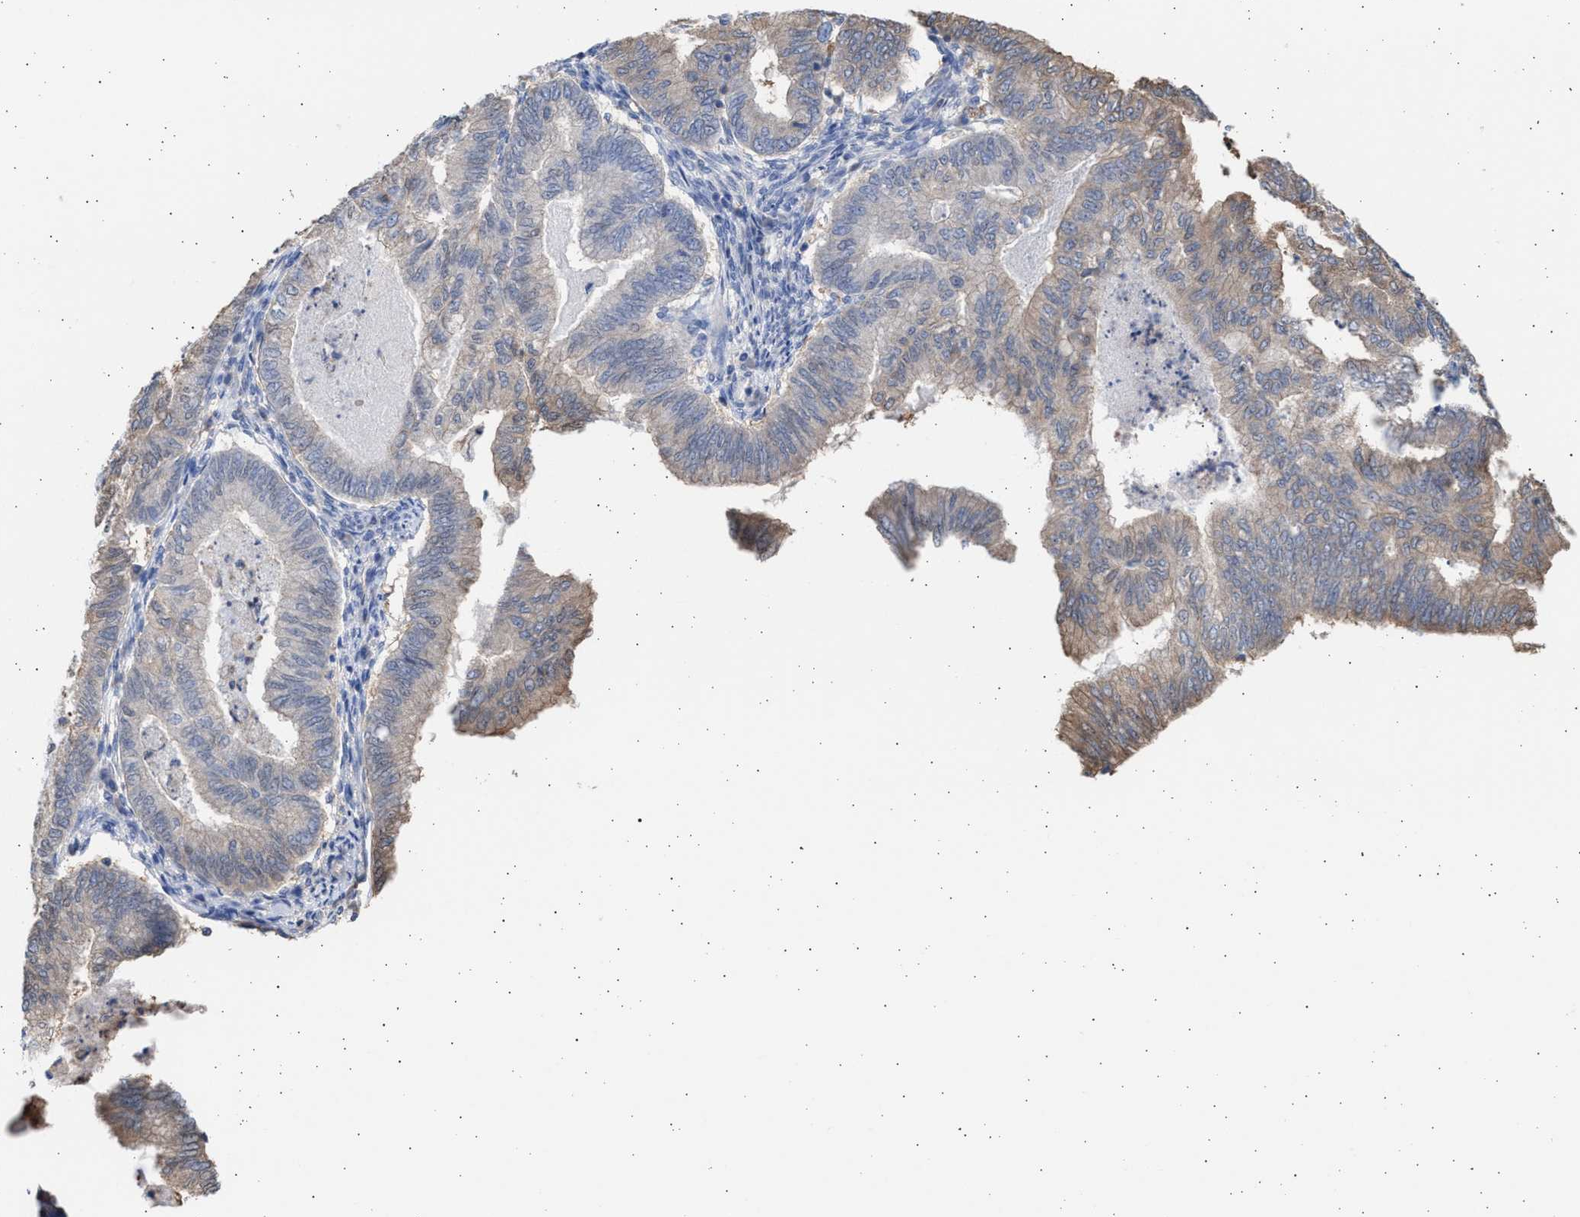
{"staining": {"intensity": "weak", "quantity": "<25%", "location": "cytoplasmic/membranous"}, "tissue": "endometrial cancer", "cell_type": "Tumor cells", "image_type": "cancer", "snomed": [{"axis": "morphology", "description": "Polyp, NOS"}, {"axis": "morphology", "description": "Adenocarcinoma, NOS"}, {"axis": "morphology", "description": "Adenoma, NOS"}, {"axis": "topography", "description": "Endometrium"}], "caption": "The image reveals no staining of tumor cells in endometrial cancer (polyp).", "gene": "ALDOC", "patient": {"sex": "female", "age": 79}}